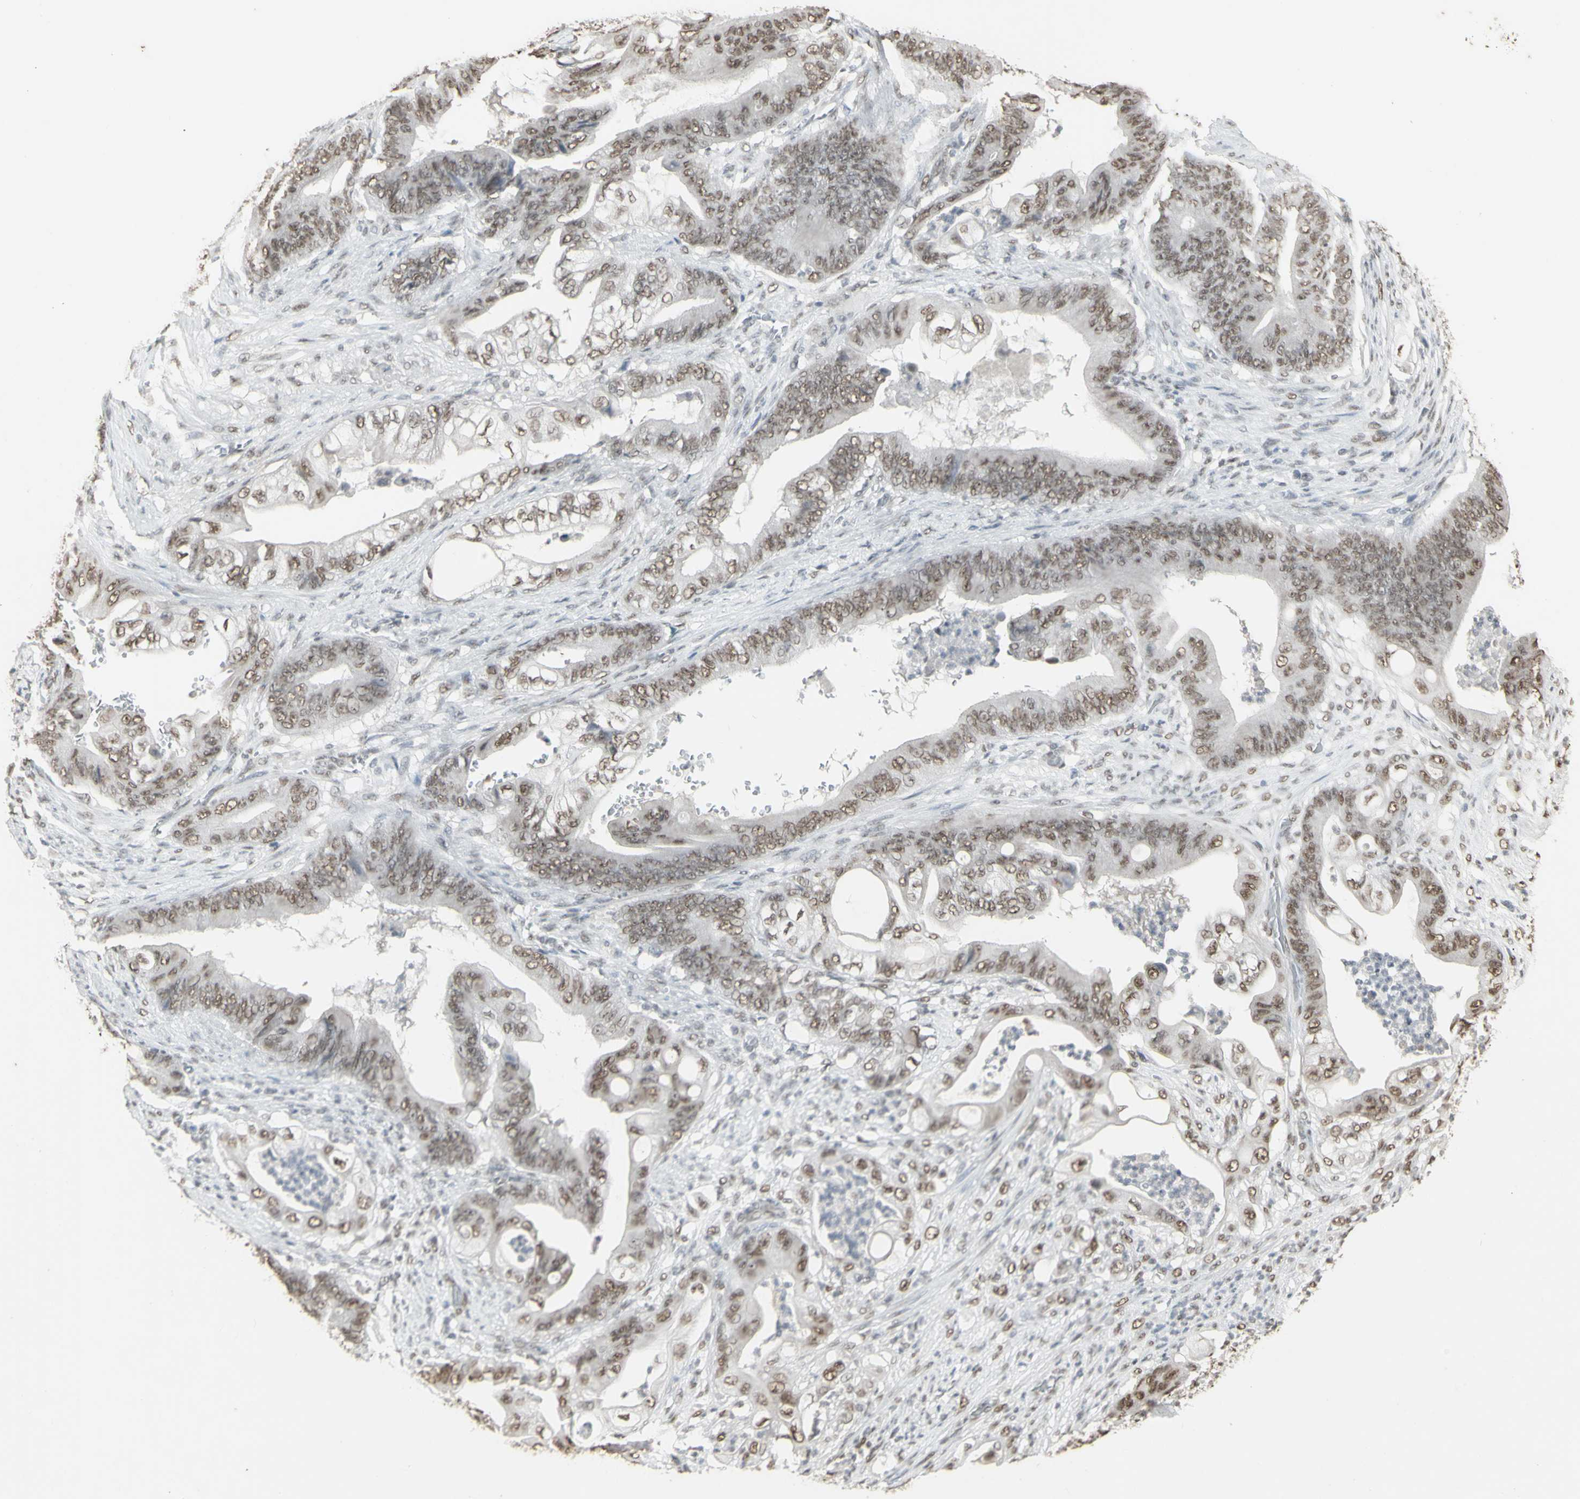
{"staining": {"intensity": "moderate", "quantity": ">75%", "location": "nuclear"}, "tissue": "stomach cancer", "cell_type": "Tumor cells", "image_type": "cancer", "snomed": [{"axis": "morphology", "description": "Adenocarcinoma, NOS"}, {"axis": "topography", "description": "Stomach"}], "caption": "Protein expression analysis of human adenocarcinoma (stomach) reveals moderate nuclear staining in about >75% of tumor cells.", "gene": "TRIM28", "patient": {"sex": "female", "age": 73}}